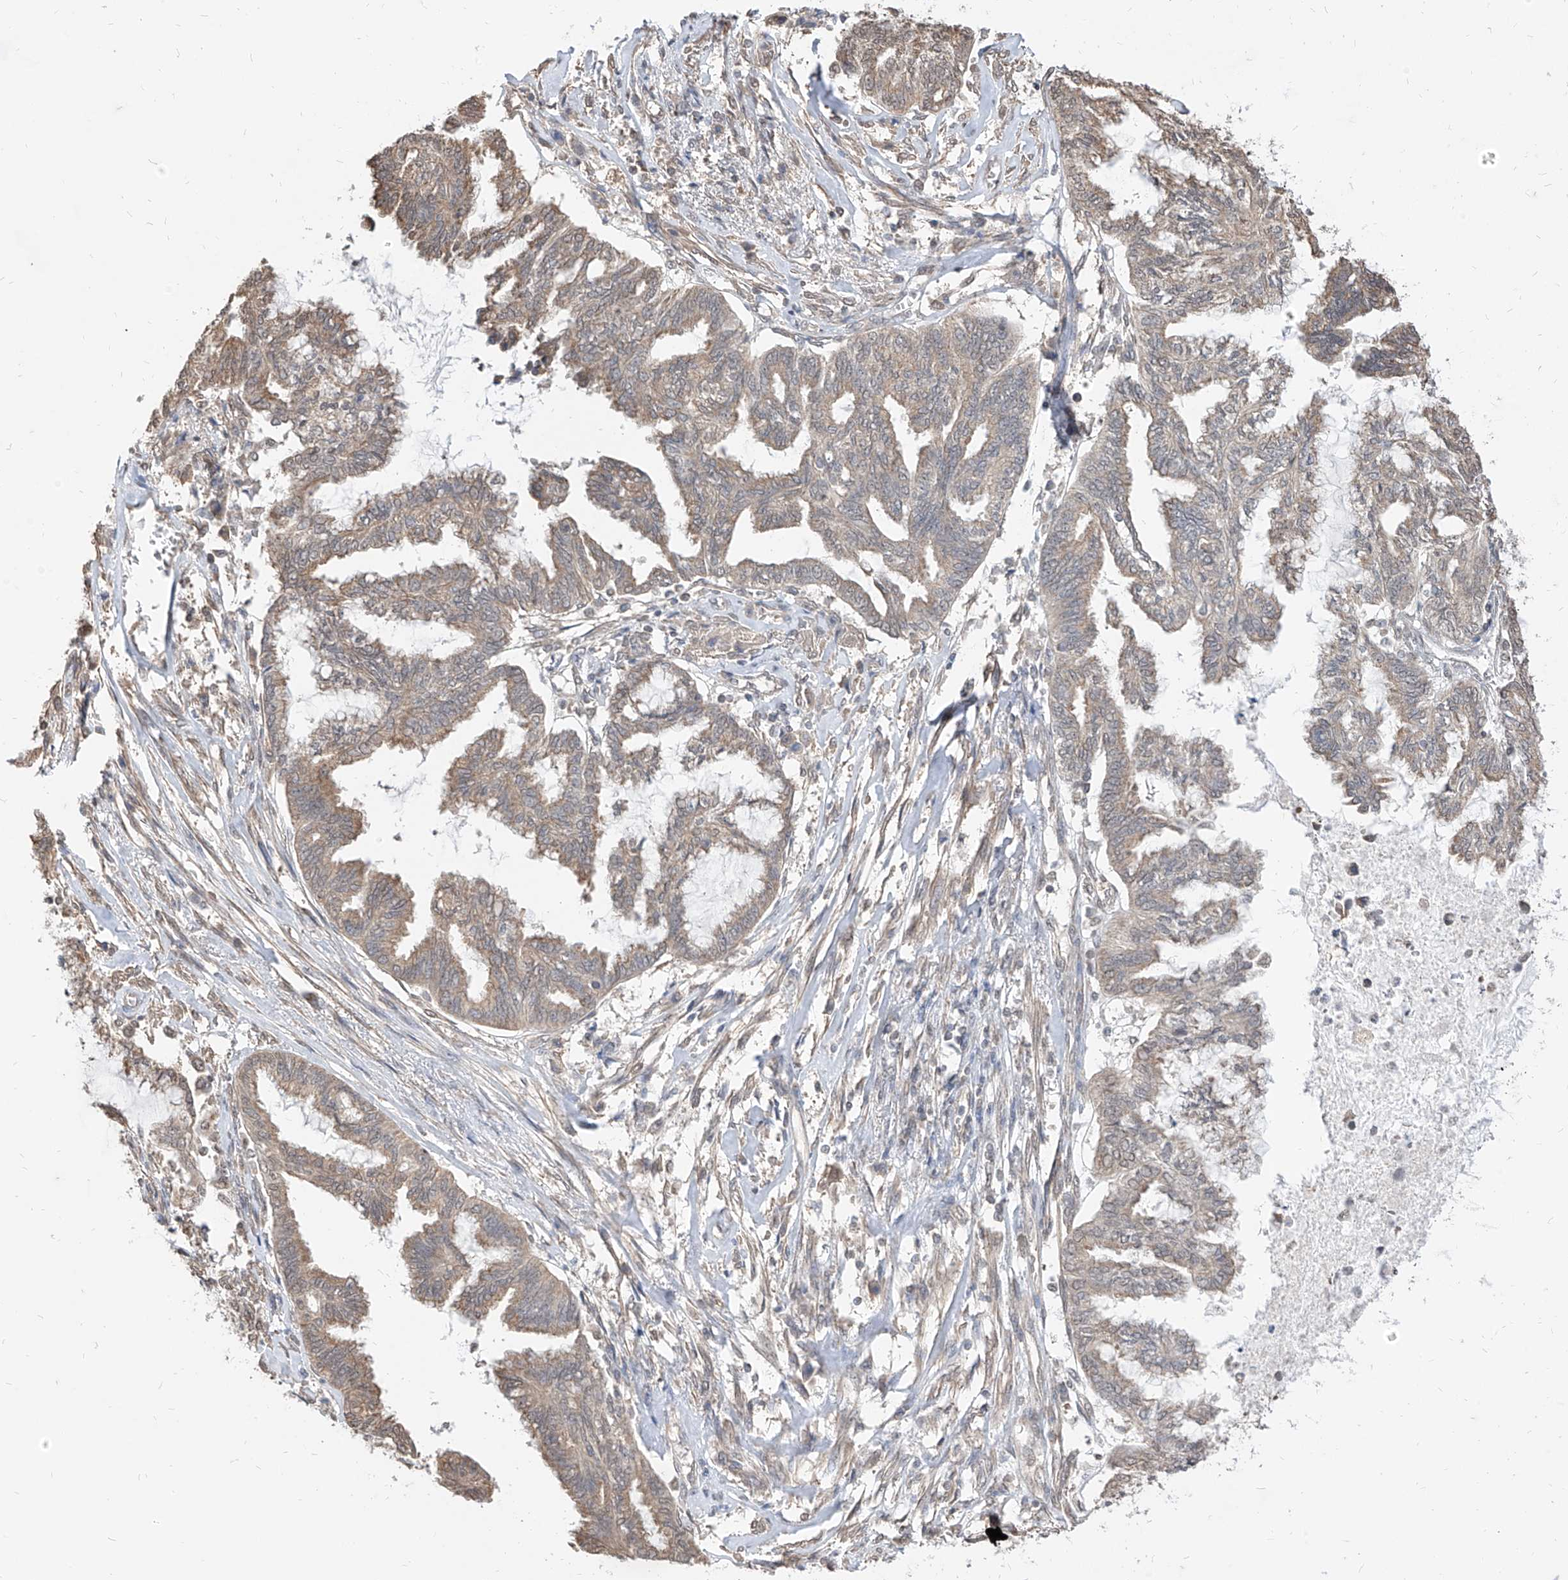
{"staining": {"intensity": "weak", "quantity": ">75%", "location": "cytoplasmic/membranous"}, "tissue": "endometrial cancer", "cell_type": "Tumor cells", "image_type": "cancer", "snomed": [{"axis": "morphology", "description": "Adenocarcinoma, NOS"}, {"axis": "topography", "description": "Endometrium"}], "caption": "The image reveals immunohistochemical staining of adenocarcinoma (endometrial). There is weak cytoplasmic/membranous positivity is appreciated in approximately >75% of tumor cells. (IHC, brightfield microscopy, high magnification).", "gene": "C8orf82", "patient": {"sex": "female", "age": 86}}